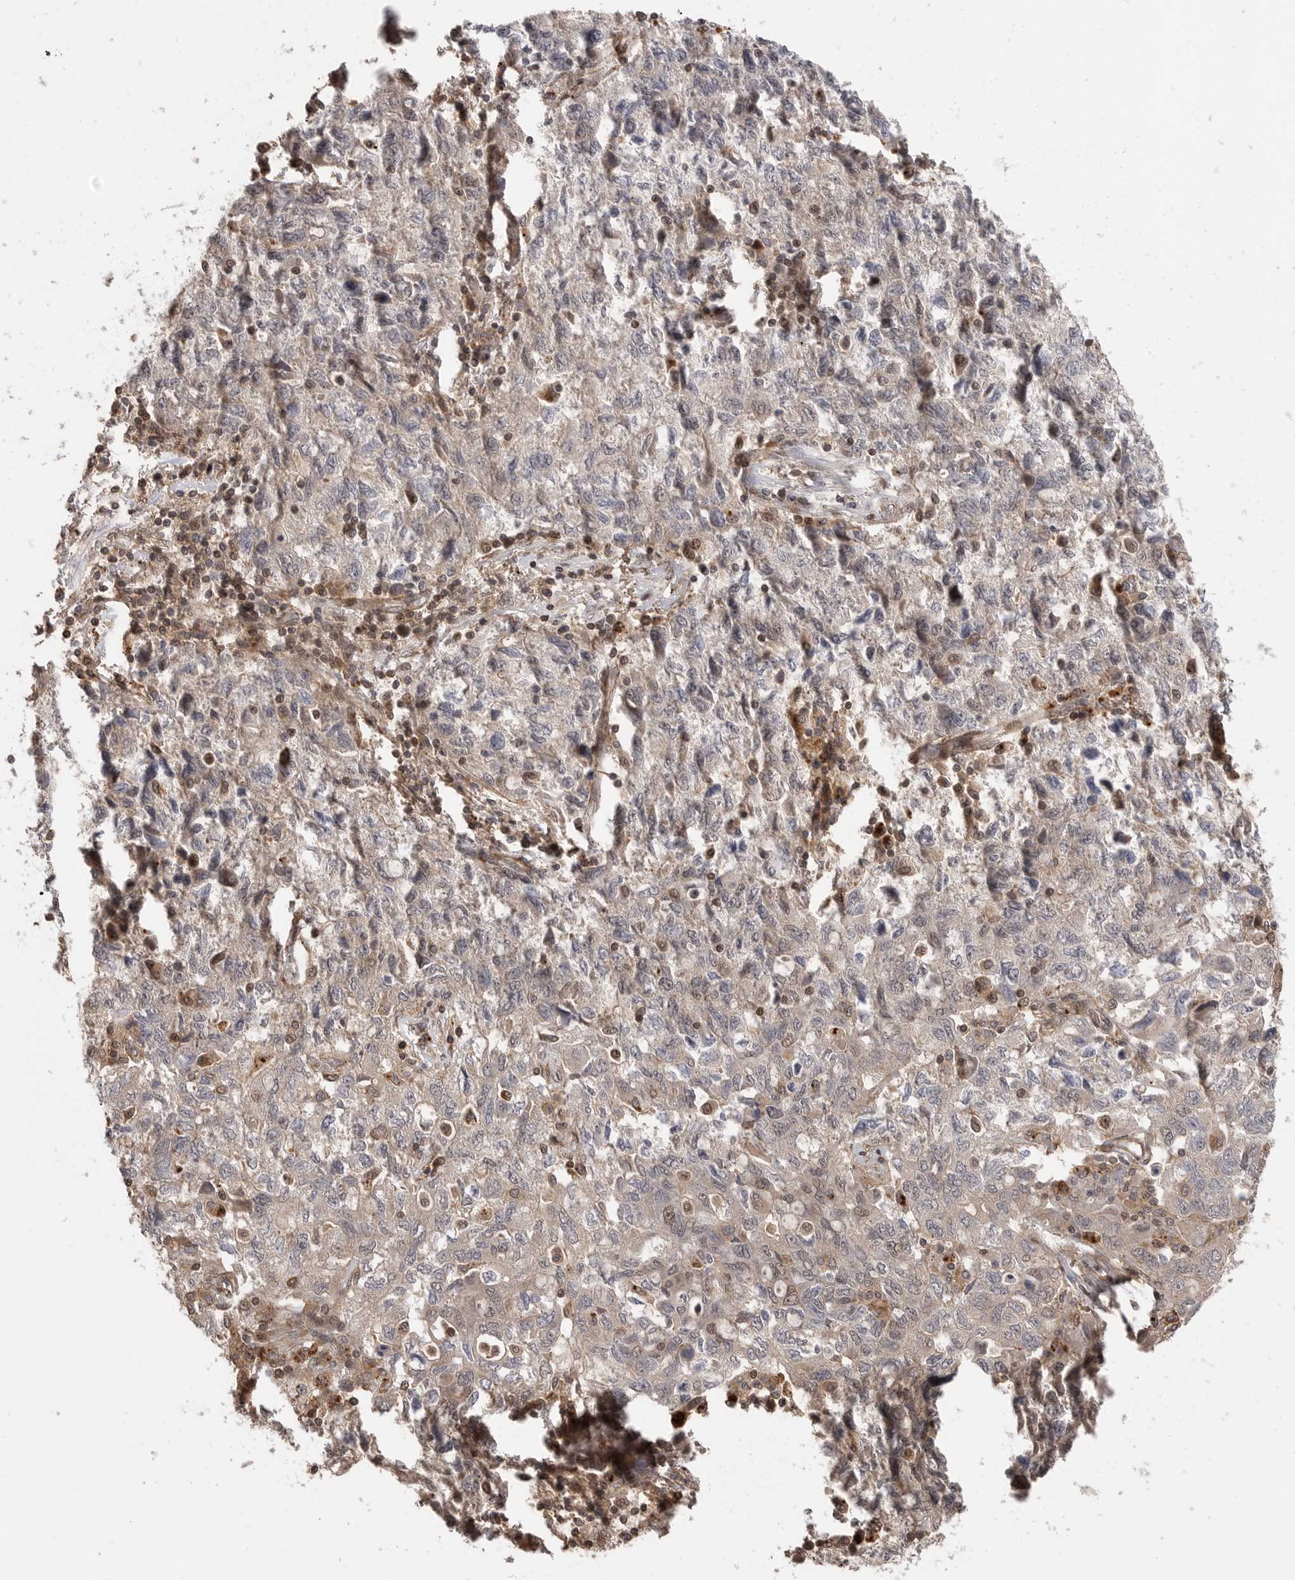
{"staining": {"intensity": "negative", "quantity": "none", "location": "none"}, "tissue": "ovarian cancer", "cell_type": "Tumor cells", "image_type": "cancer", "snomed": [{"axis": "morphology", "description": "Carcinoma, NOS"}, {"axis": "morphology", "description": "Cystadenocarcinoma, serous, NOS"}, {"axis": "topography", "description": "Ovary"}], "caption": "Tumor cells are negative for protein expression in human serous cystadenocarcinoma (ovarian).", "gene": "TRIM56", "patient": {"sex": "female", "age": 69}}